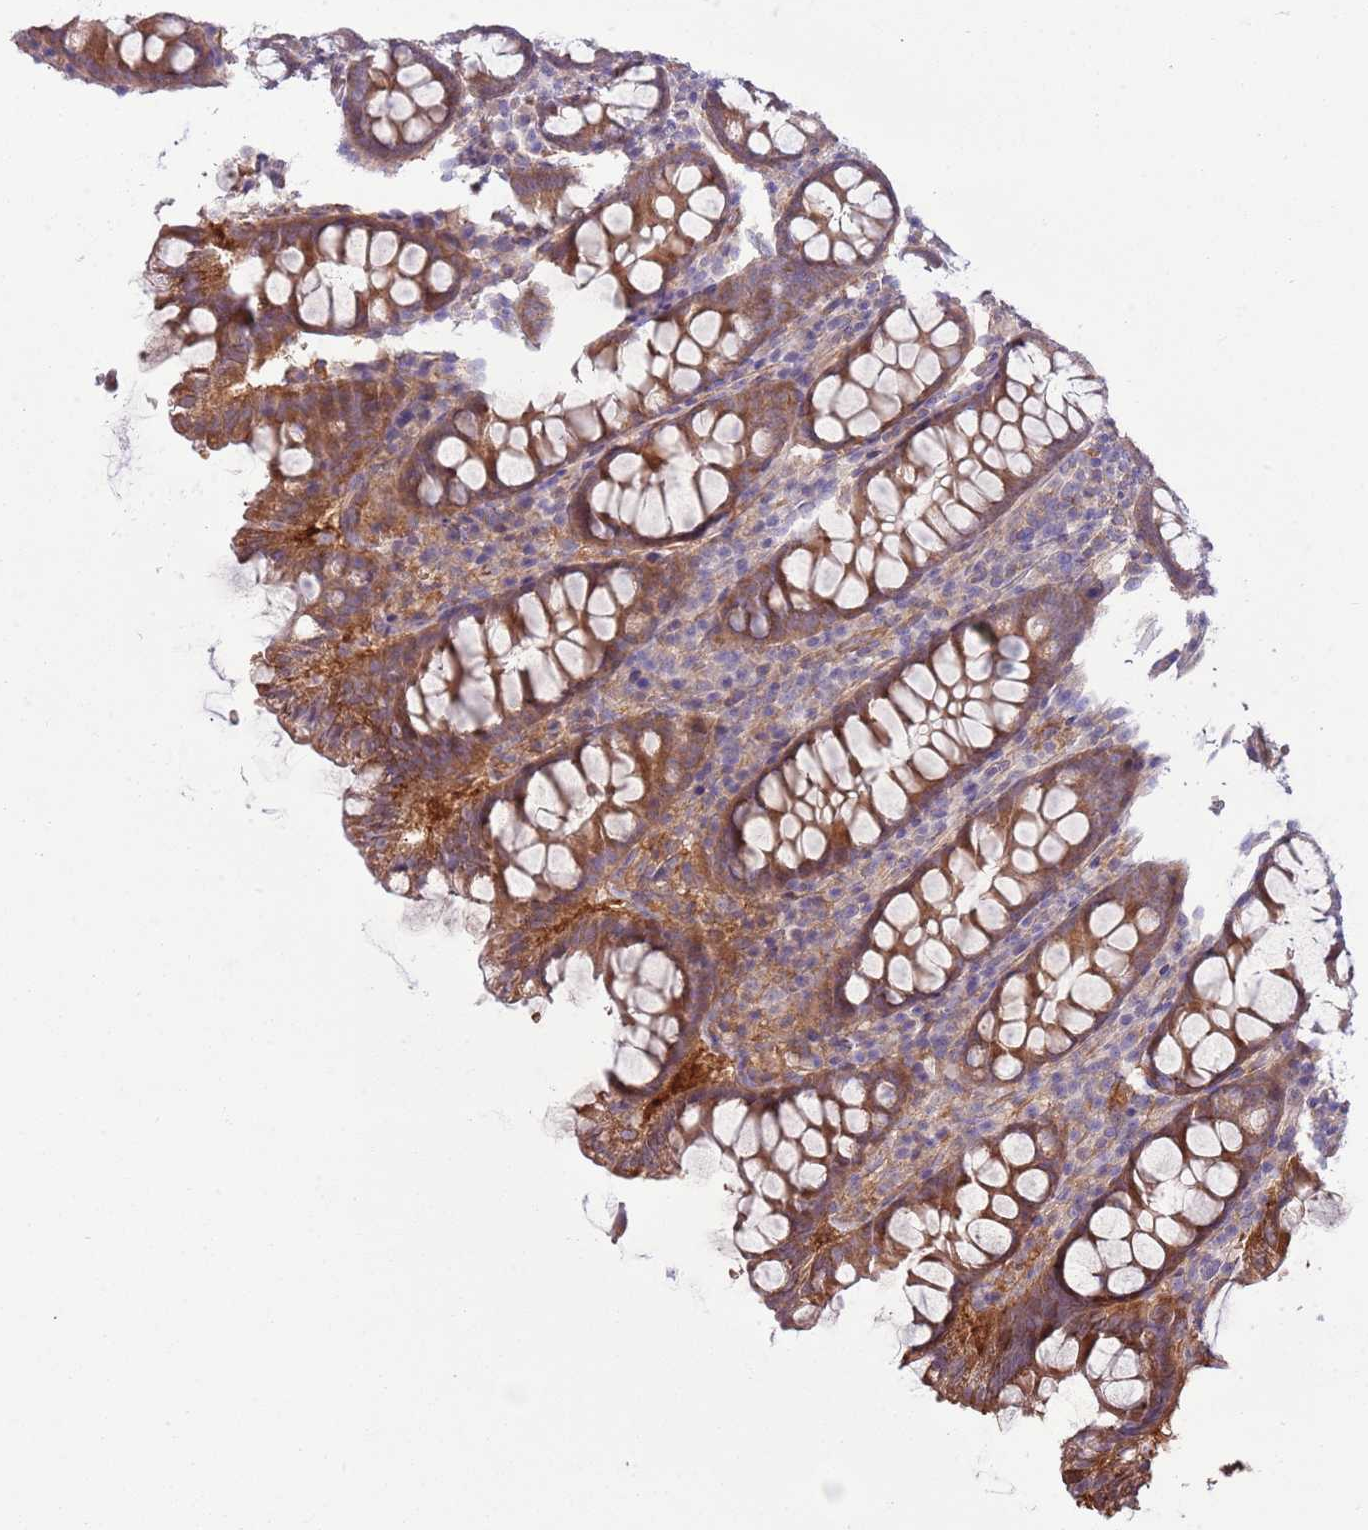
{"staining": {"intensity": "moderate", "quantity": ">75%", "location": "cytoplasmic/membranous"}, "tissue": "colon", "cell_type": "Endothelial cells", "image_type": "normal", "snomed": [{"axis": "morphology", "description": "Normal tissue, NOS"}, {"axis": "topography", "description": "Colon"}], "caption": "This image shows normal colon stained with IHC to label a protein in brown. The cytoplasmic/membranous of endothelial cells show moderate positivity for the protein. Nuclei are counter-stained blue.", "gene": "LPIN2", "patient": {"sex": "female", "age": 79}}